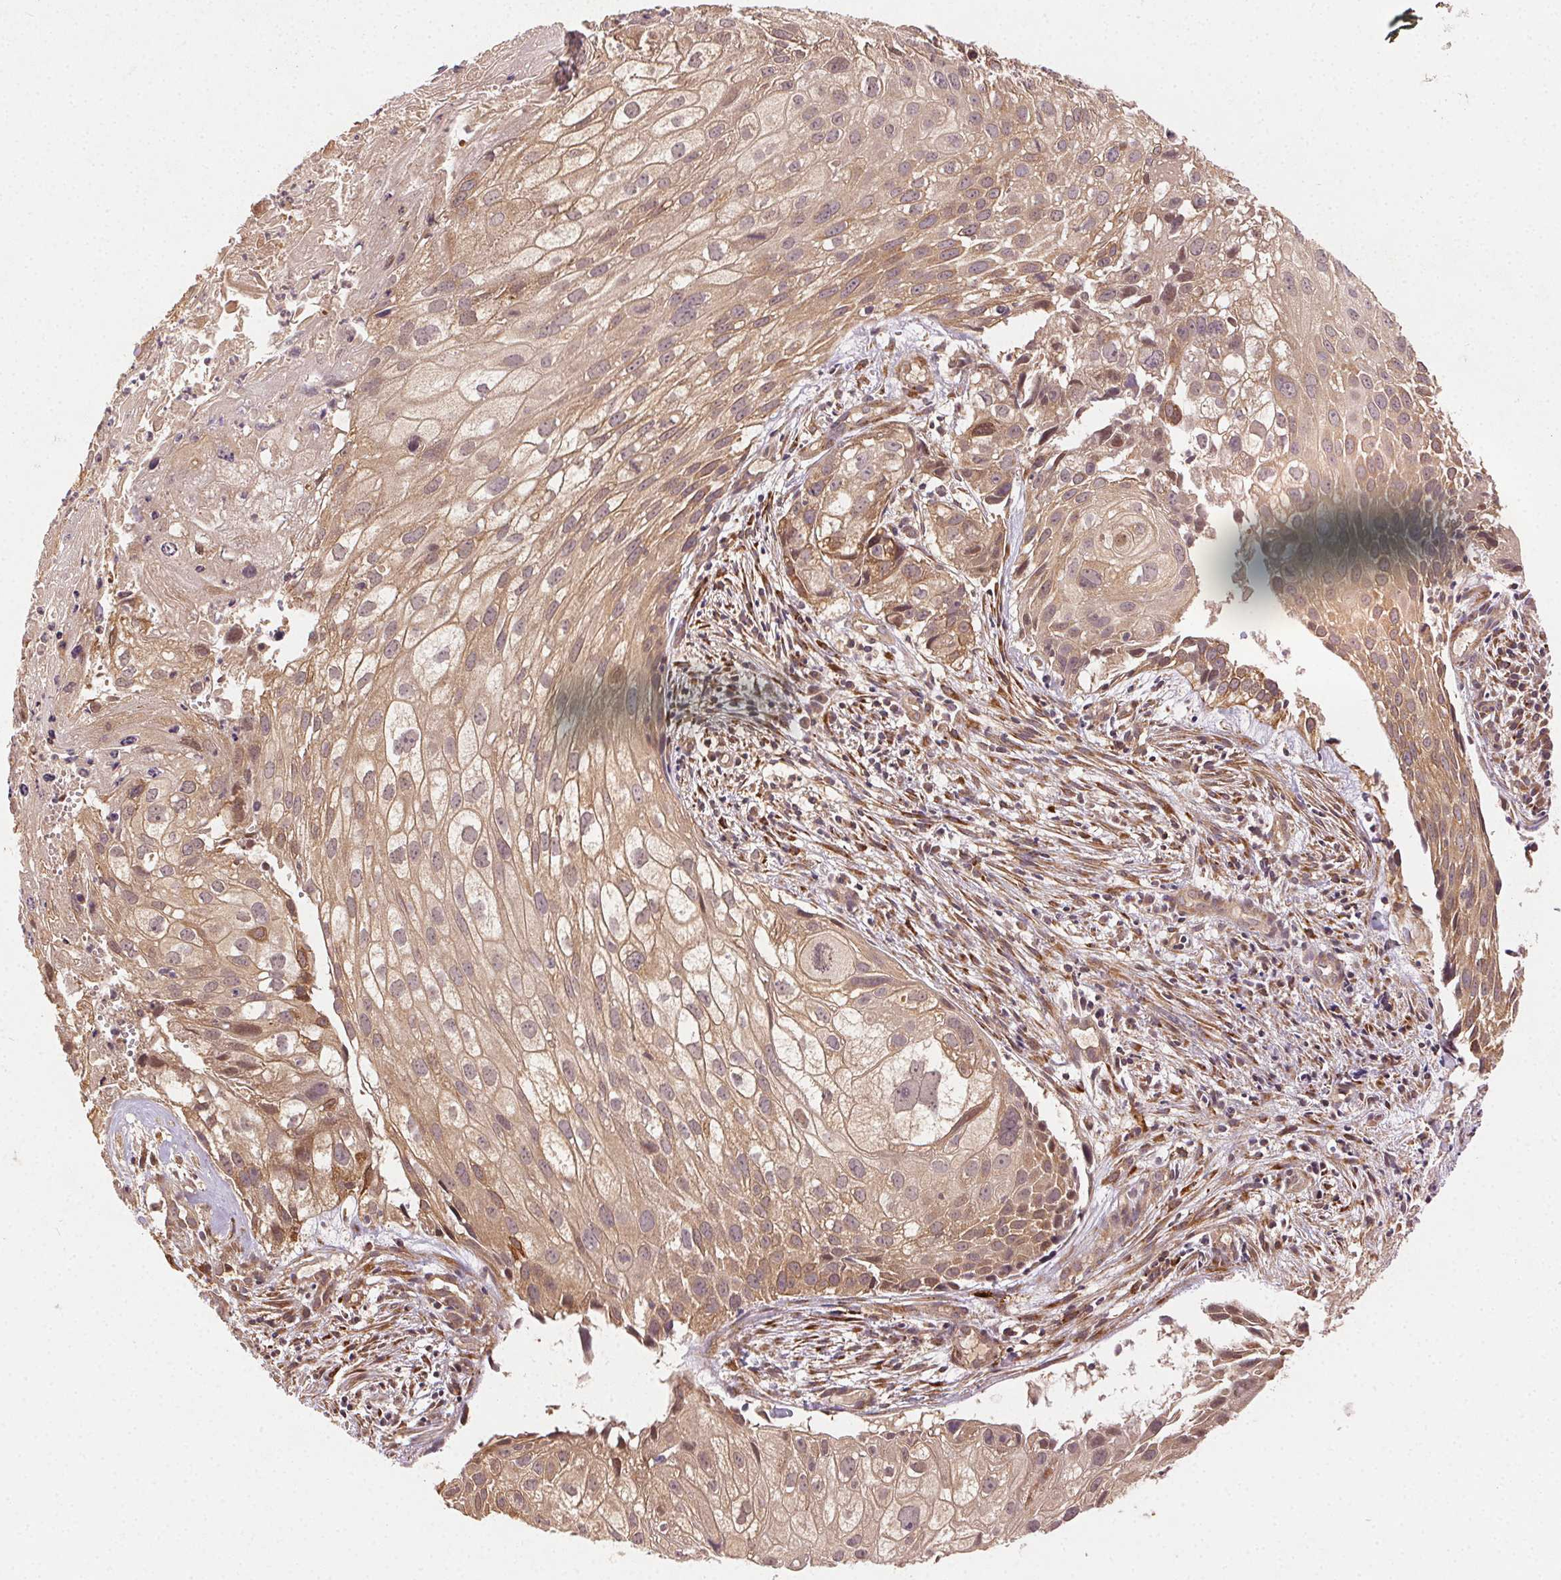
{"staining": {"intensity": "moderate", "quantity": ">75%", "location": "cytoplasmic/membranous"}, "tissue": "cervical cancer", "cell_type": "Tumor cells", "image_type": "cancer", "snomed": [{"axis": "morphology", "description": "Squamous cell carcinoma, NOS"}, {"axis": "topography", "description": "Cervix"}], "caption": "A brown stain highlights moderate cytoplasmic/membranous staining of a protein in human cervical cancer tumor cells.", "gene": "KLHL15", "patient": {"sex": "female", "age": 53}}